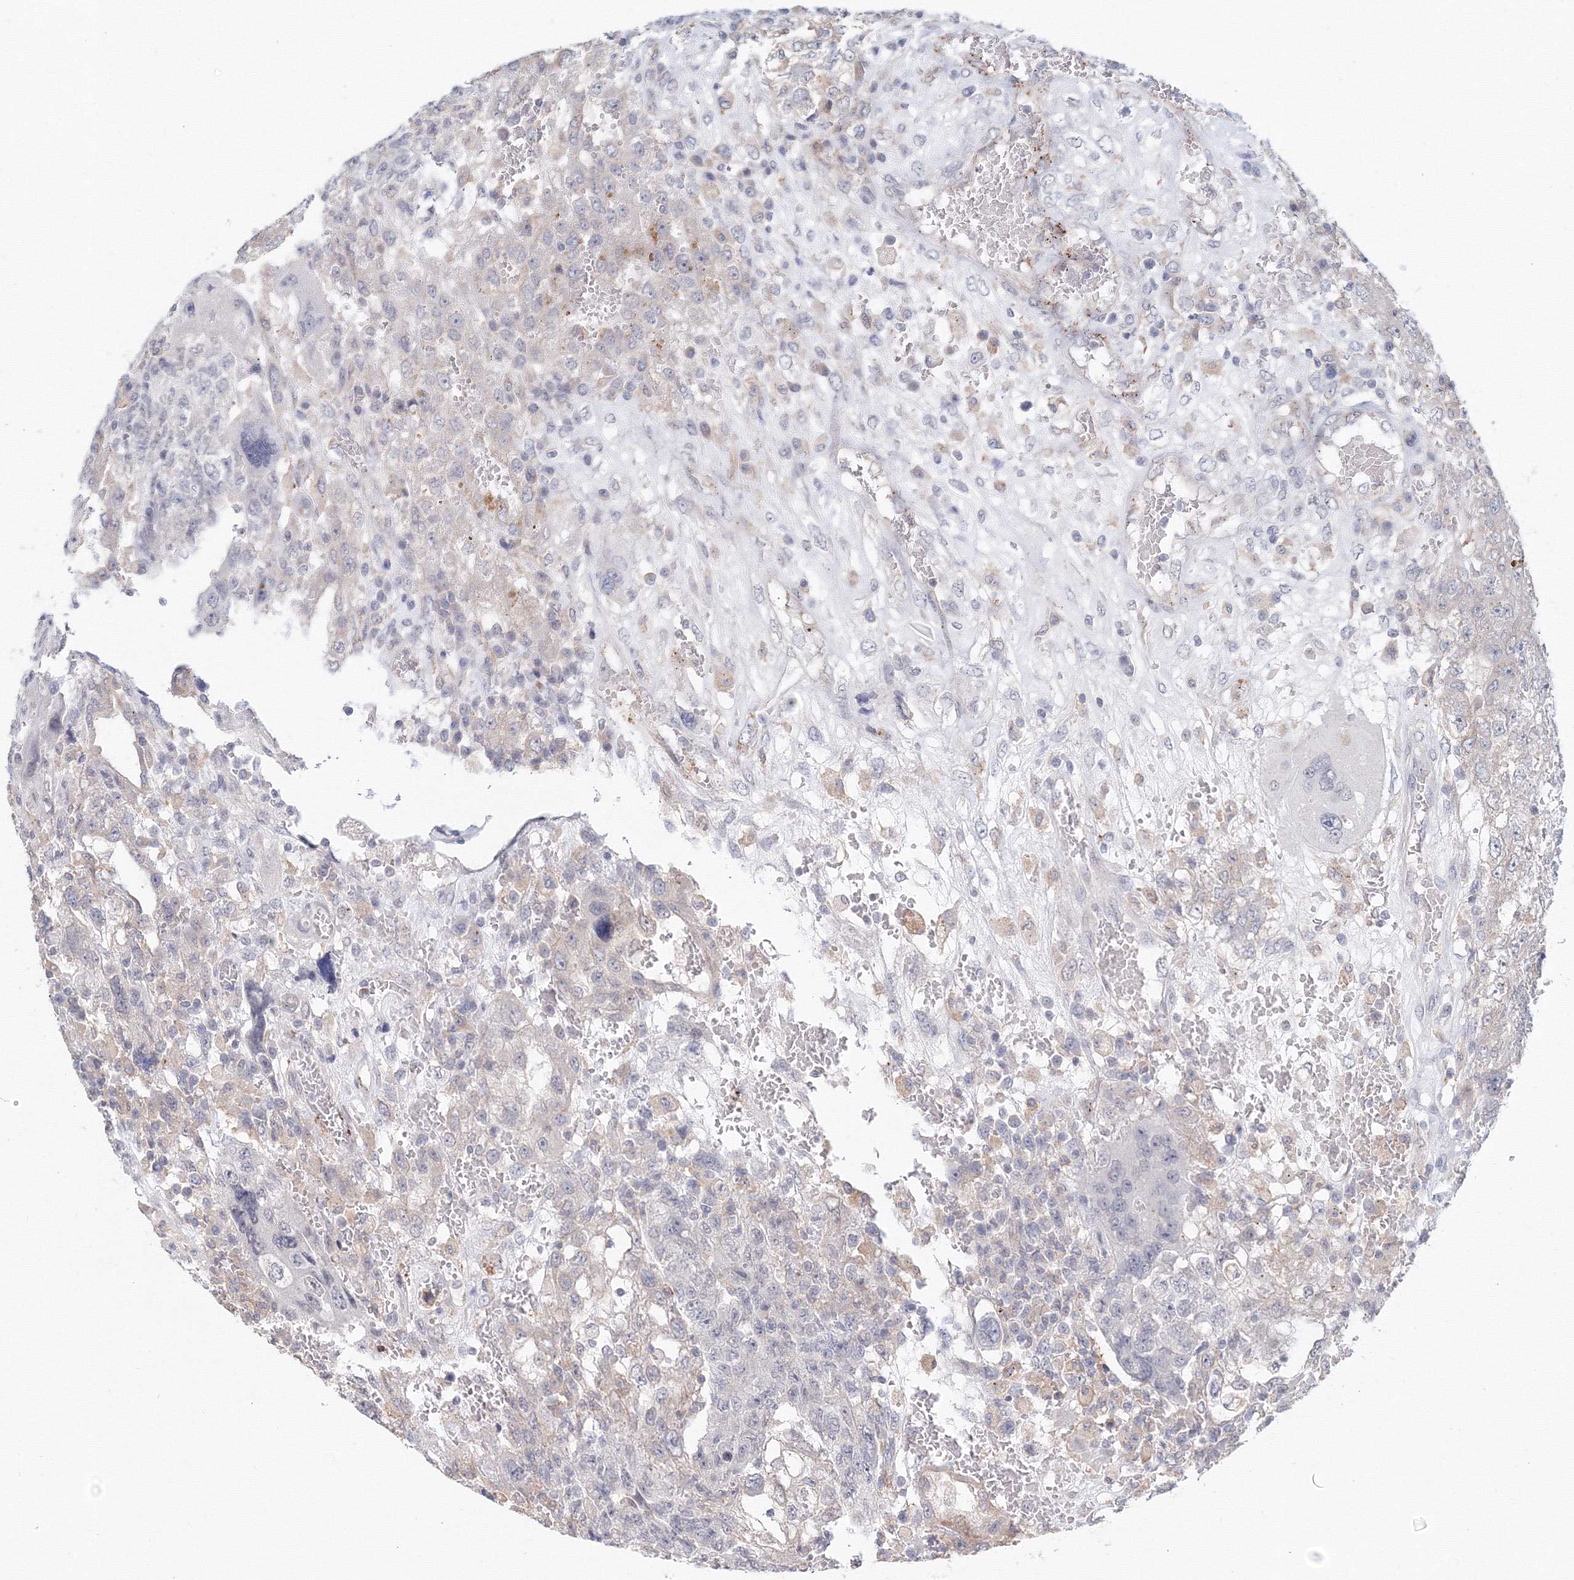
{"staining": {"intensity": "negative", "quantity": "none", "location": "none"}, "tissue": "testis cancer", "cell_type": "Tumor cells", "image_type": "cancer", "snomed": [{"axis": "morphology", "description": "Carcinoma, Embryonal, NOS"}, {"axis": "topography", "description": "Testis"}], "caption": "Immunohistochemistry (IHC) micrograph of human embryonal carcinoma (testis) stained for a protein (brown), which demonstrates no positivity in tumor cells.", "gene": "SLC7A7", "patient": {"sex": "male", "age": 26}}